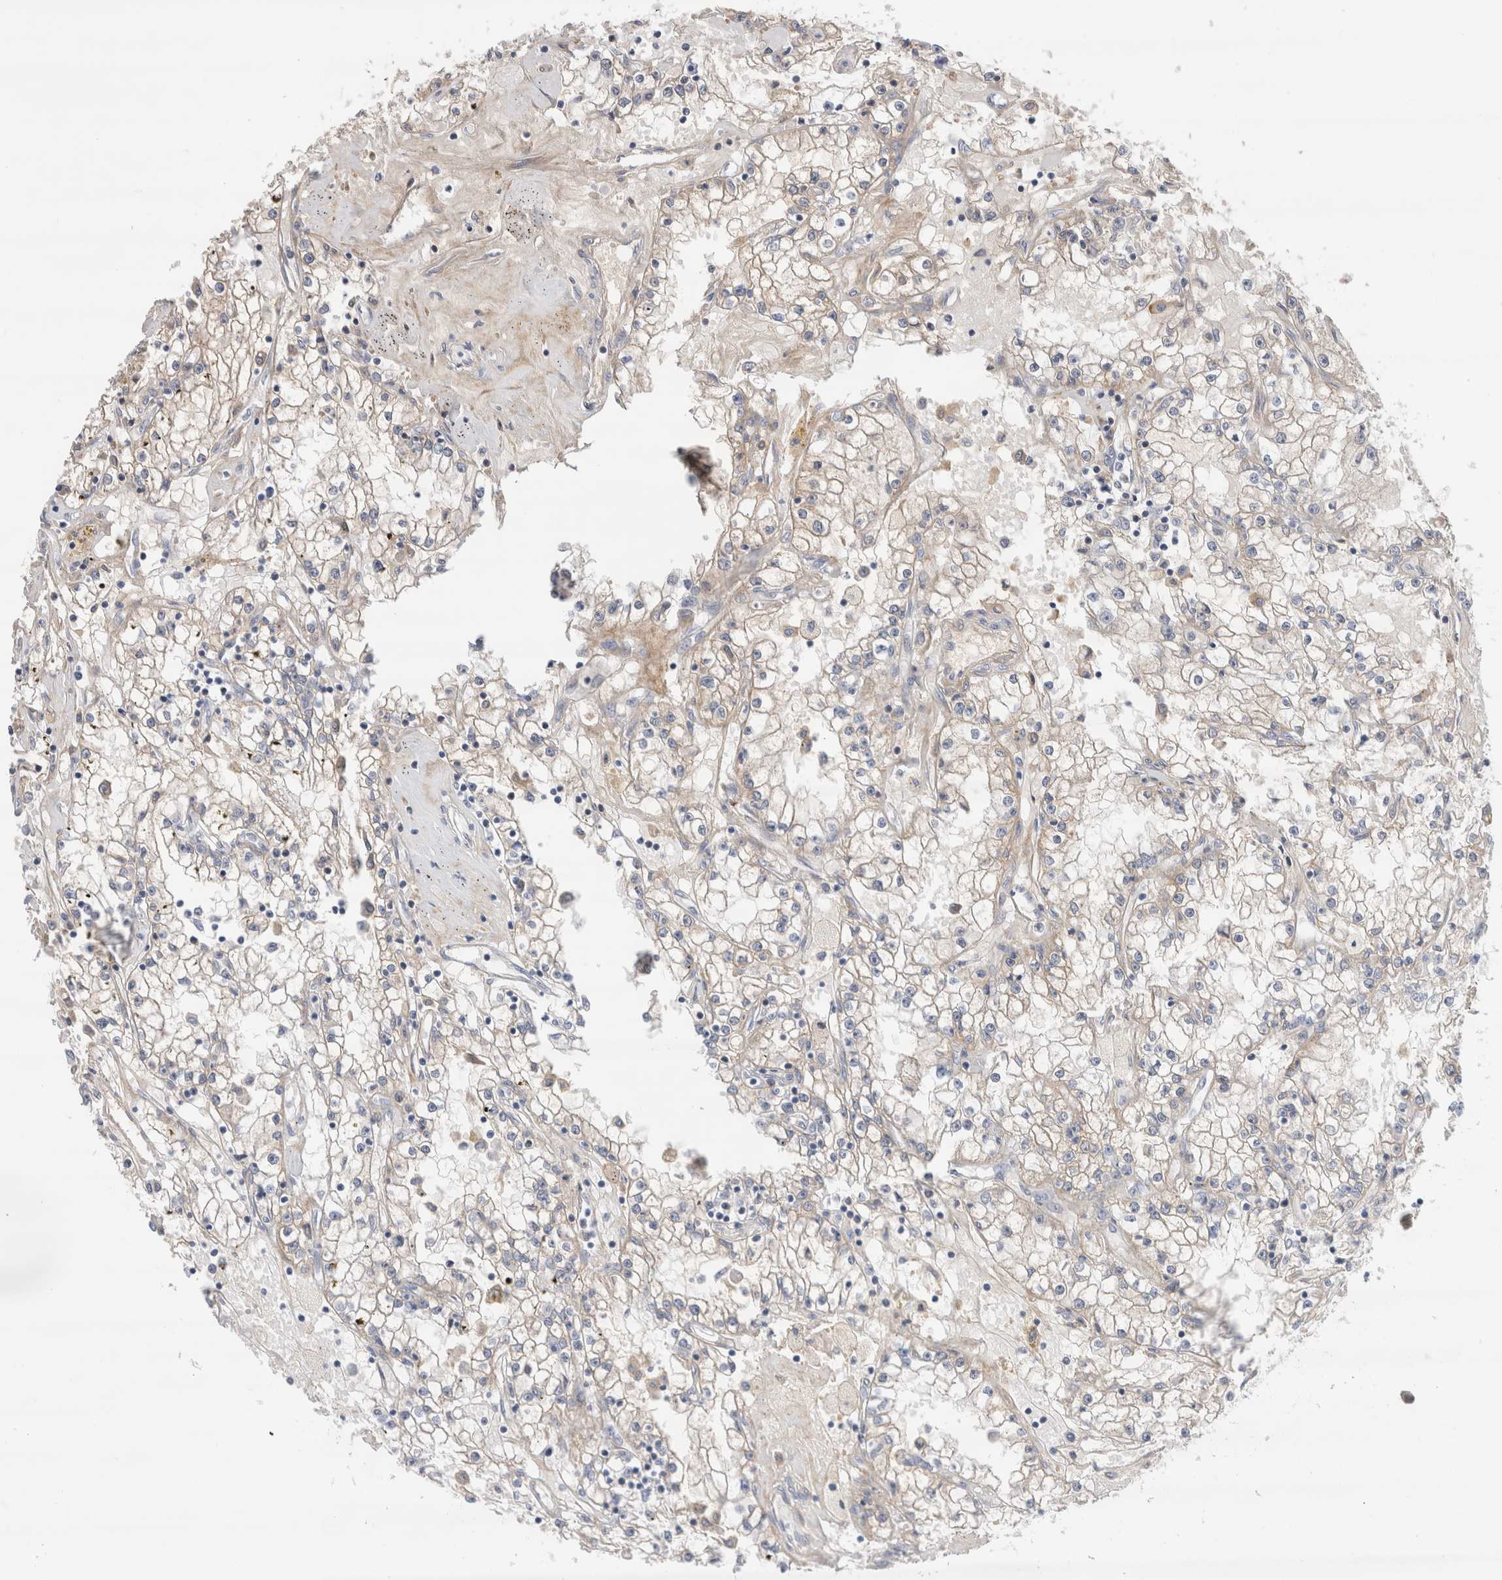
{"staining": {"intensity": "weak", "quantity": "25%-75%", "location": "cytoplasmic/membranous"}, "tissue": "renal cancer", "cell_type": "Tumor cells", "image_type": "cancer", "snomed": [{"axis": "morphology", "description": "Adenocarcinoma, NOS"}, {"axis": "topography", "description": "Kidney"}], "caption": "The image displays a brown stain indicating the presence of a protein in the cytoplasmic/membranous of tumor cells in renal adenocarcinoma.", "gene": "ECHDC2", "patient": {"sex": "male", "age": 56}}